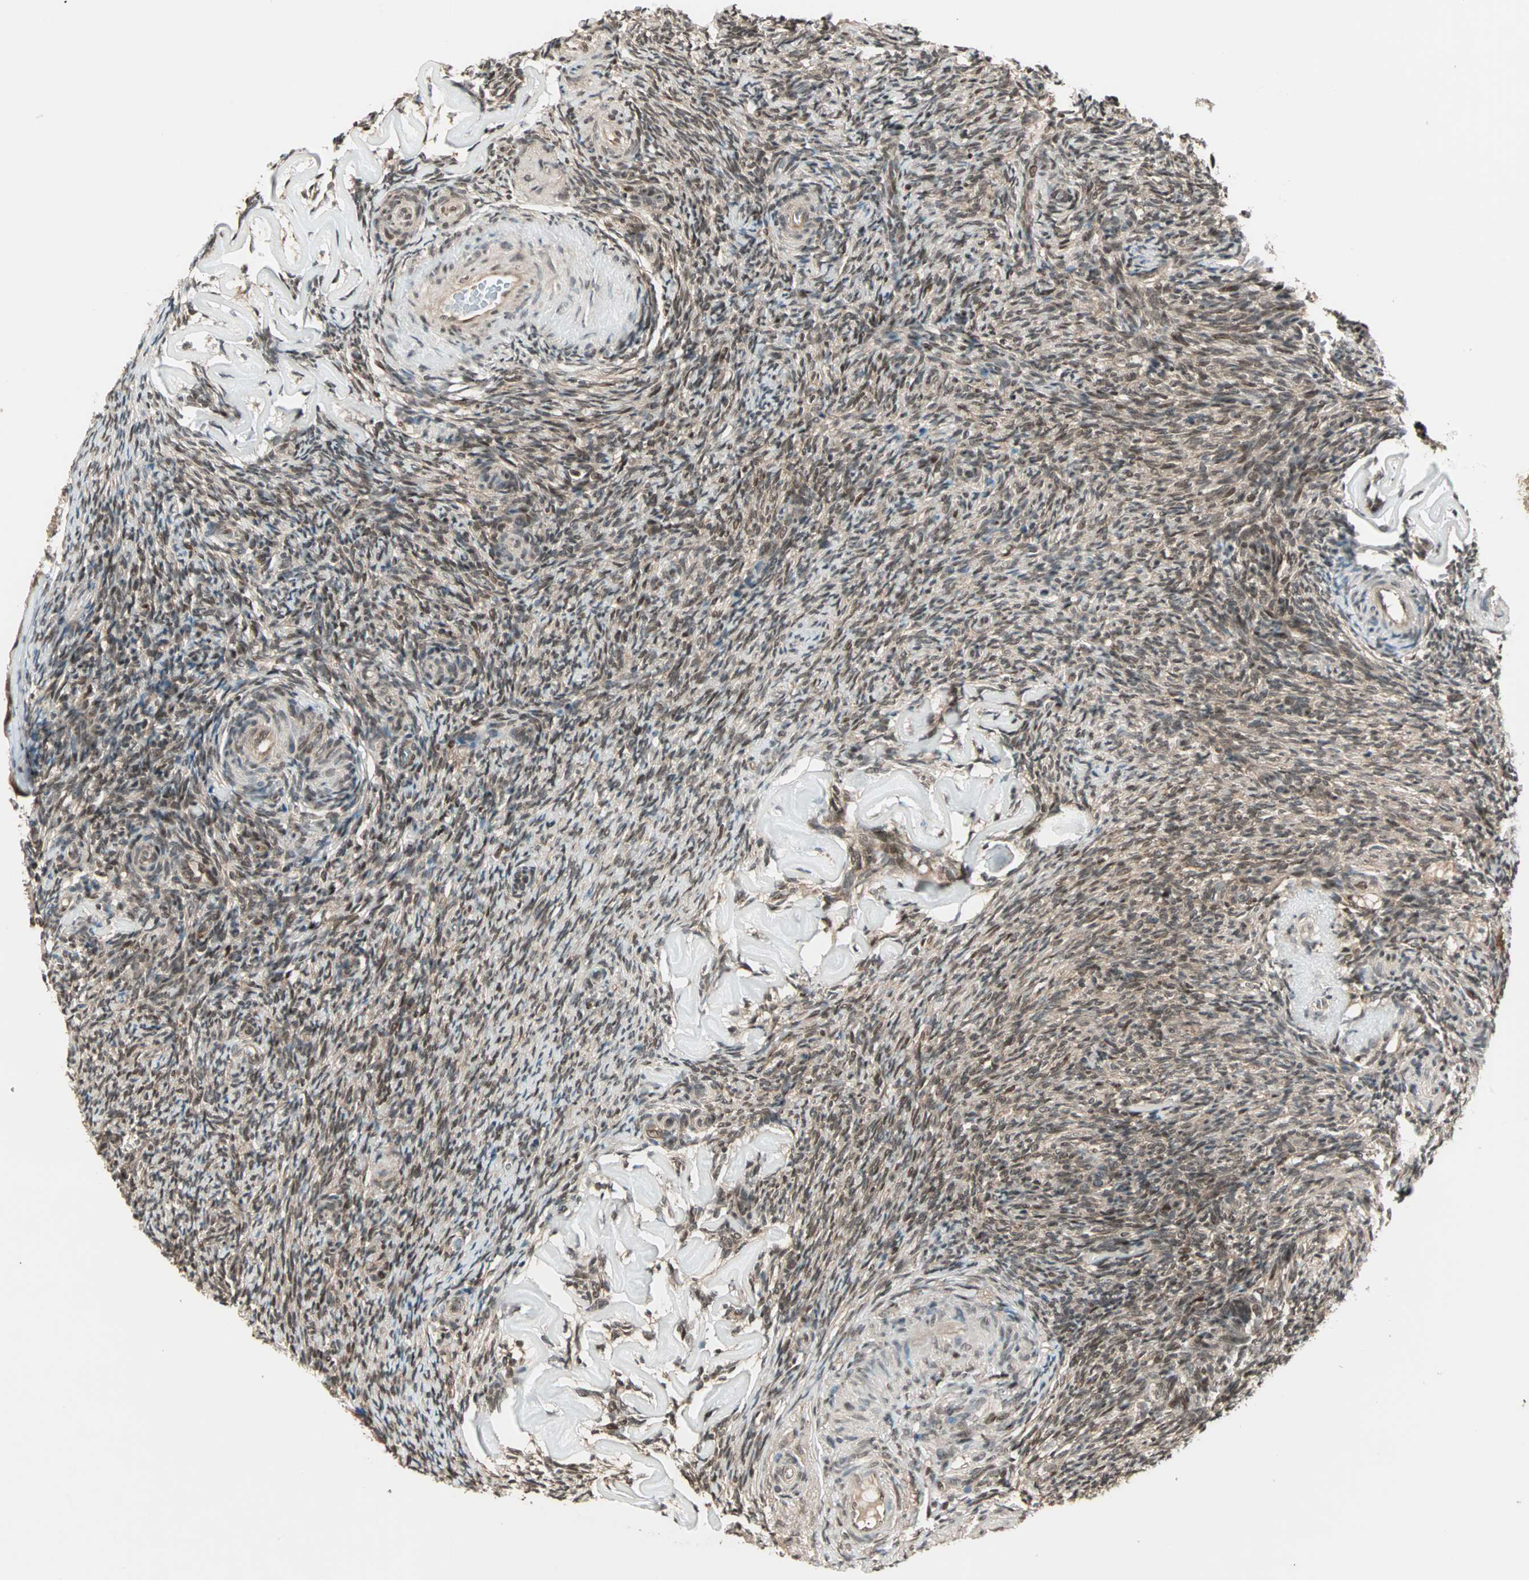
{"staining": {"intensity": "moderate", "quantity": ">75%", "location": "cytoplasmic/membranous,nuclear"}, "tissue": "ovary", "cell_type": "Ovarian stroma cells", "image_type": "normal", "snomed": [{"axis": "morphology", "description": "Normal tissue, NOS"}, {"axis": "topography", "description": "Ovary"}], "caption": "Immunohistochemical staining of normal ovary exhibits >75% levels of moderate cytoplasmic/membranous,nuclear protein expression in about >75% of ovarian stroma cells.", "gene": "ZNF44", "patient": {"sex": "female", "age": 60}}